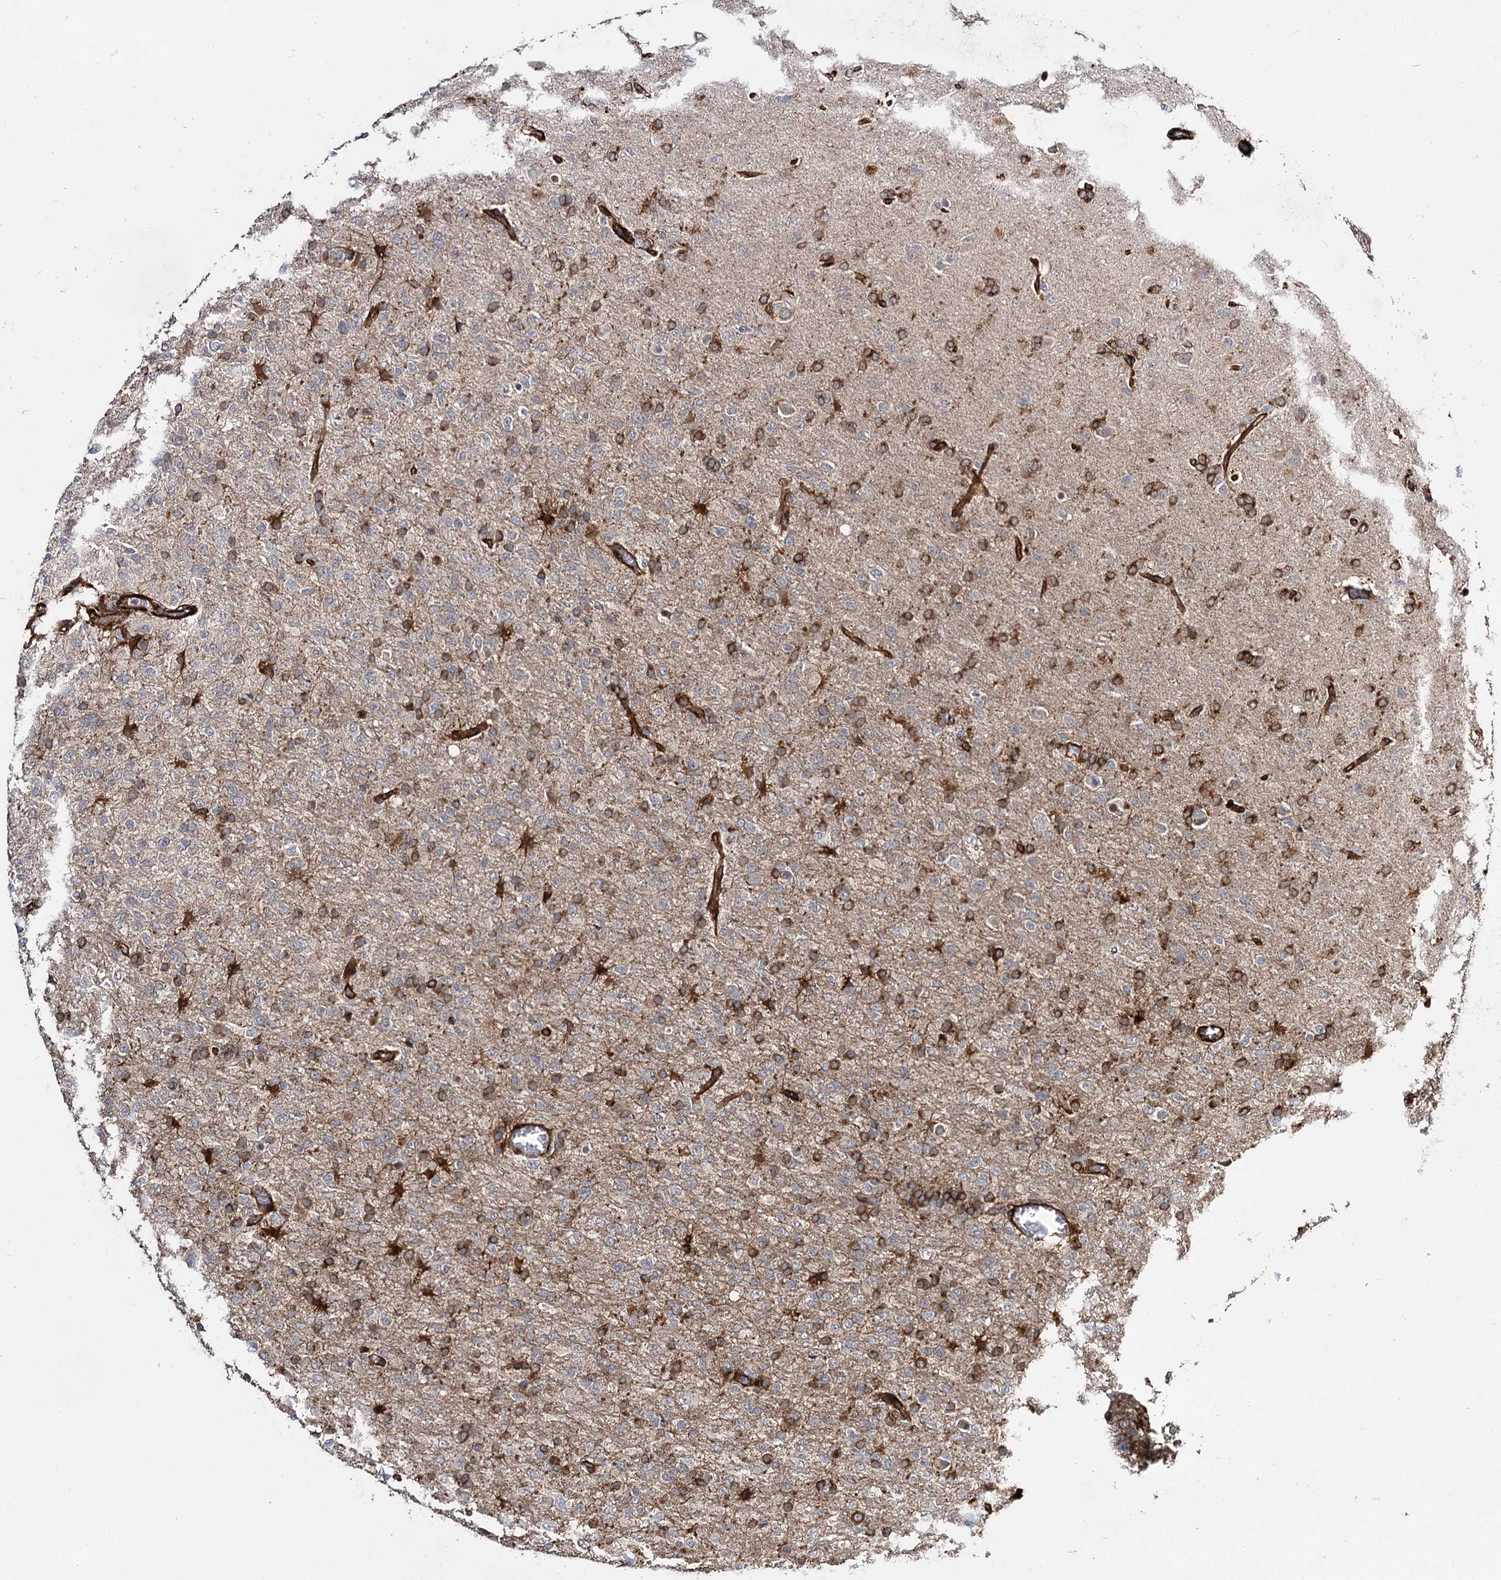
{"staining": {"intensity": "strong", "quantity": "25%-75%", "location": "cytoplasmic/membranous"}, "tissue": "glioma", "cell_type": "Tumor cells", "image_type": "cancer", "snomed": [{"axis": "morphology", "description": "Glioma, malignant, High grade"}, {"axis": "topography", "description": "Brain"}], "caption": "Protein expression analysis of human glioma reveals strong cytoplasmic/membranous expression in about 25%-75% of tumor cells. Ihc stains the protein of interest in brown and the nuclei are stained blue.", "gene": "MYO1C", "patient": {"sex": "female", "age": 74}}